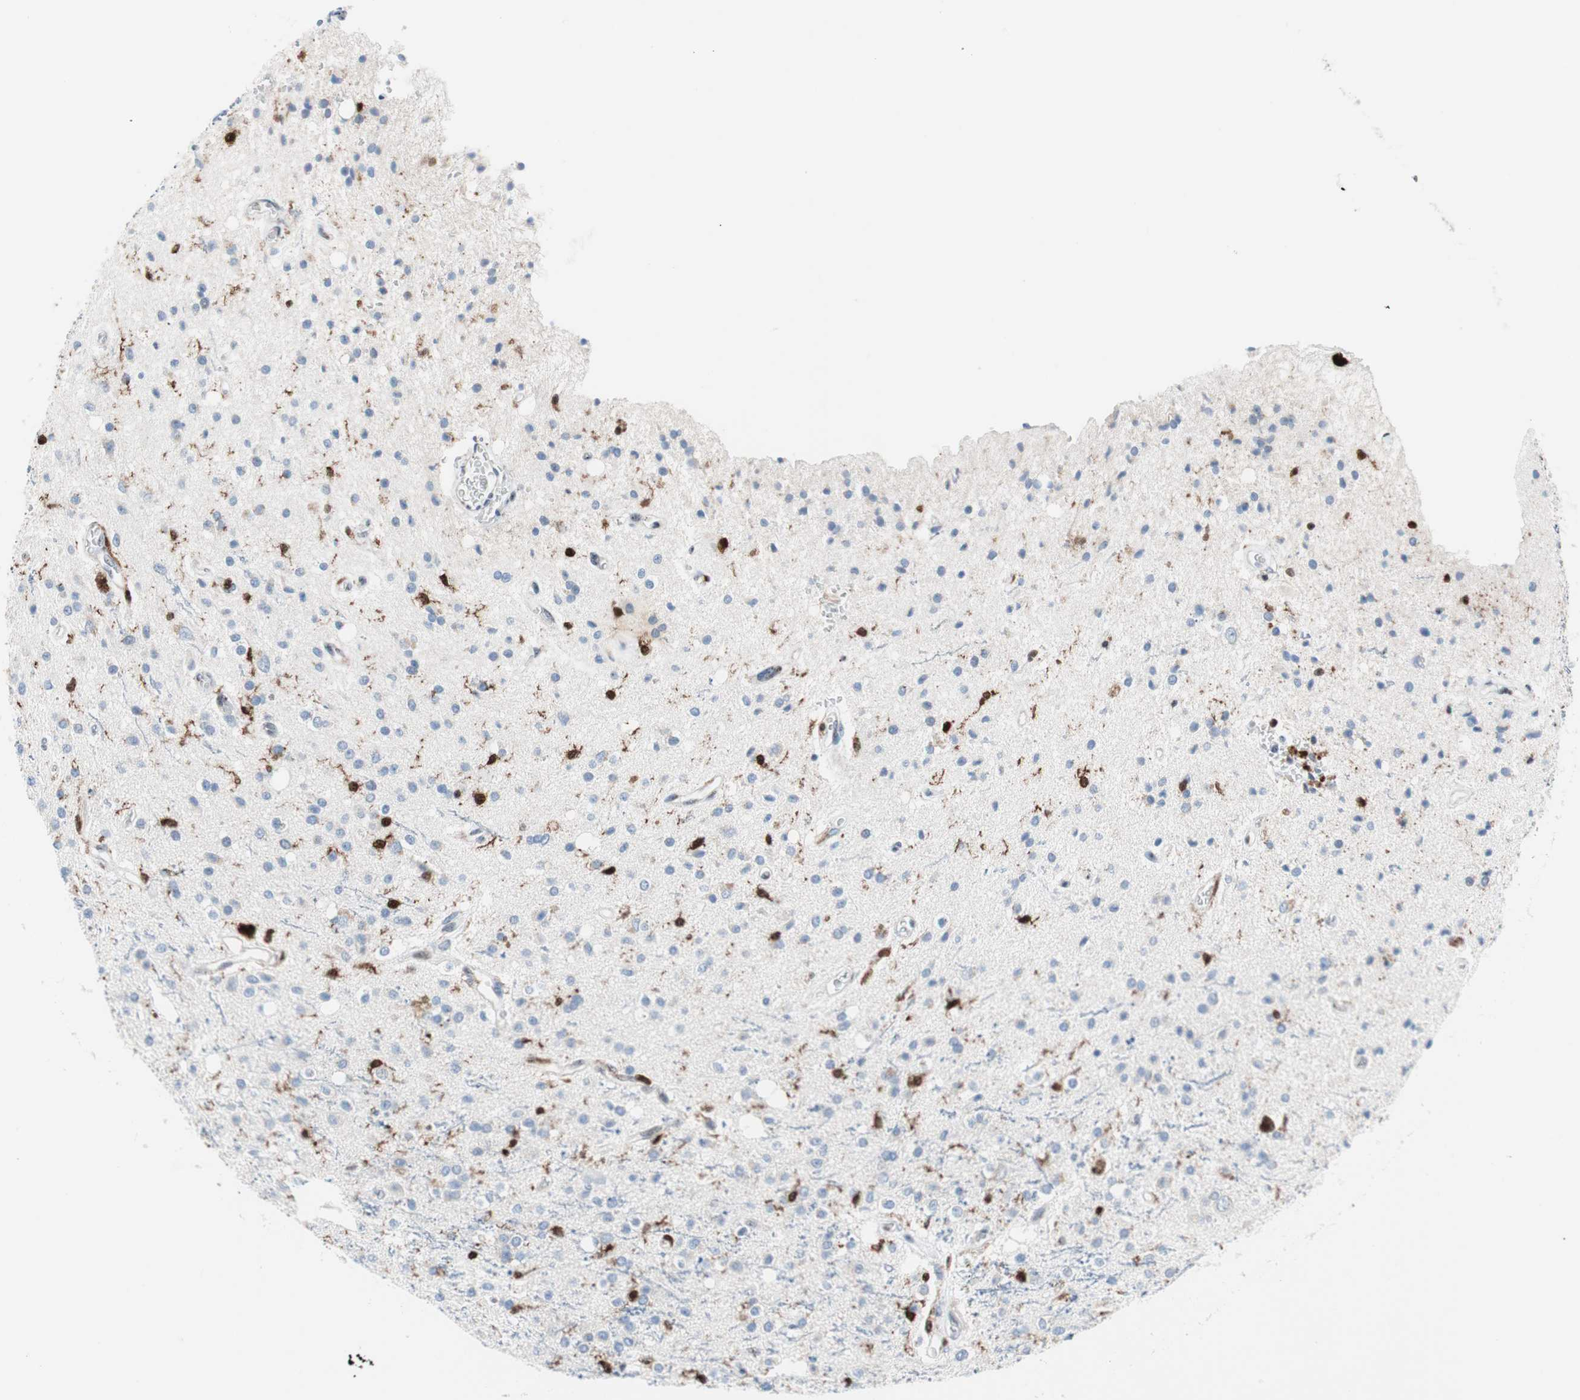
{"staining": {"intensity": "negative", "quantity": "none", "location": "none"}, "tissue": "glioma", "cell_type": "Tumor cells", "image_type": "cancer", "snomed": [{"axis": "morphology", "description": "Glioma, malignant, High grade"}, {"axis": "topography", "description": "Brain"}], "caption": "Photomicrograph shows no protein staining in tumor cells of glioma tissue. The staining is performed using DAB brown chromogen with nuclei counter-stained in using hematoxylin.", "gene": "RGS10", "patient": {"sex": "male", "age": 47}}